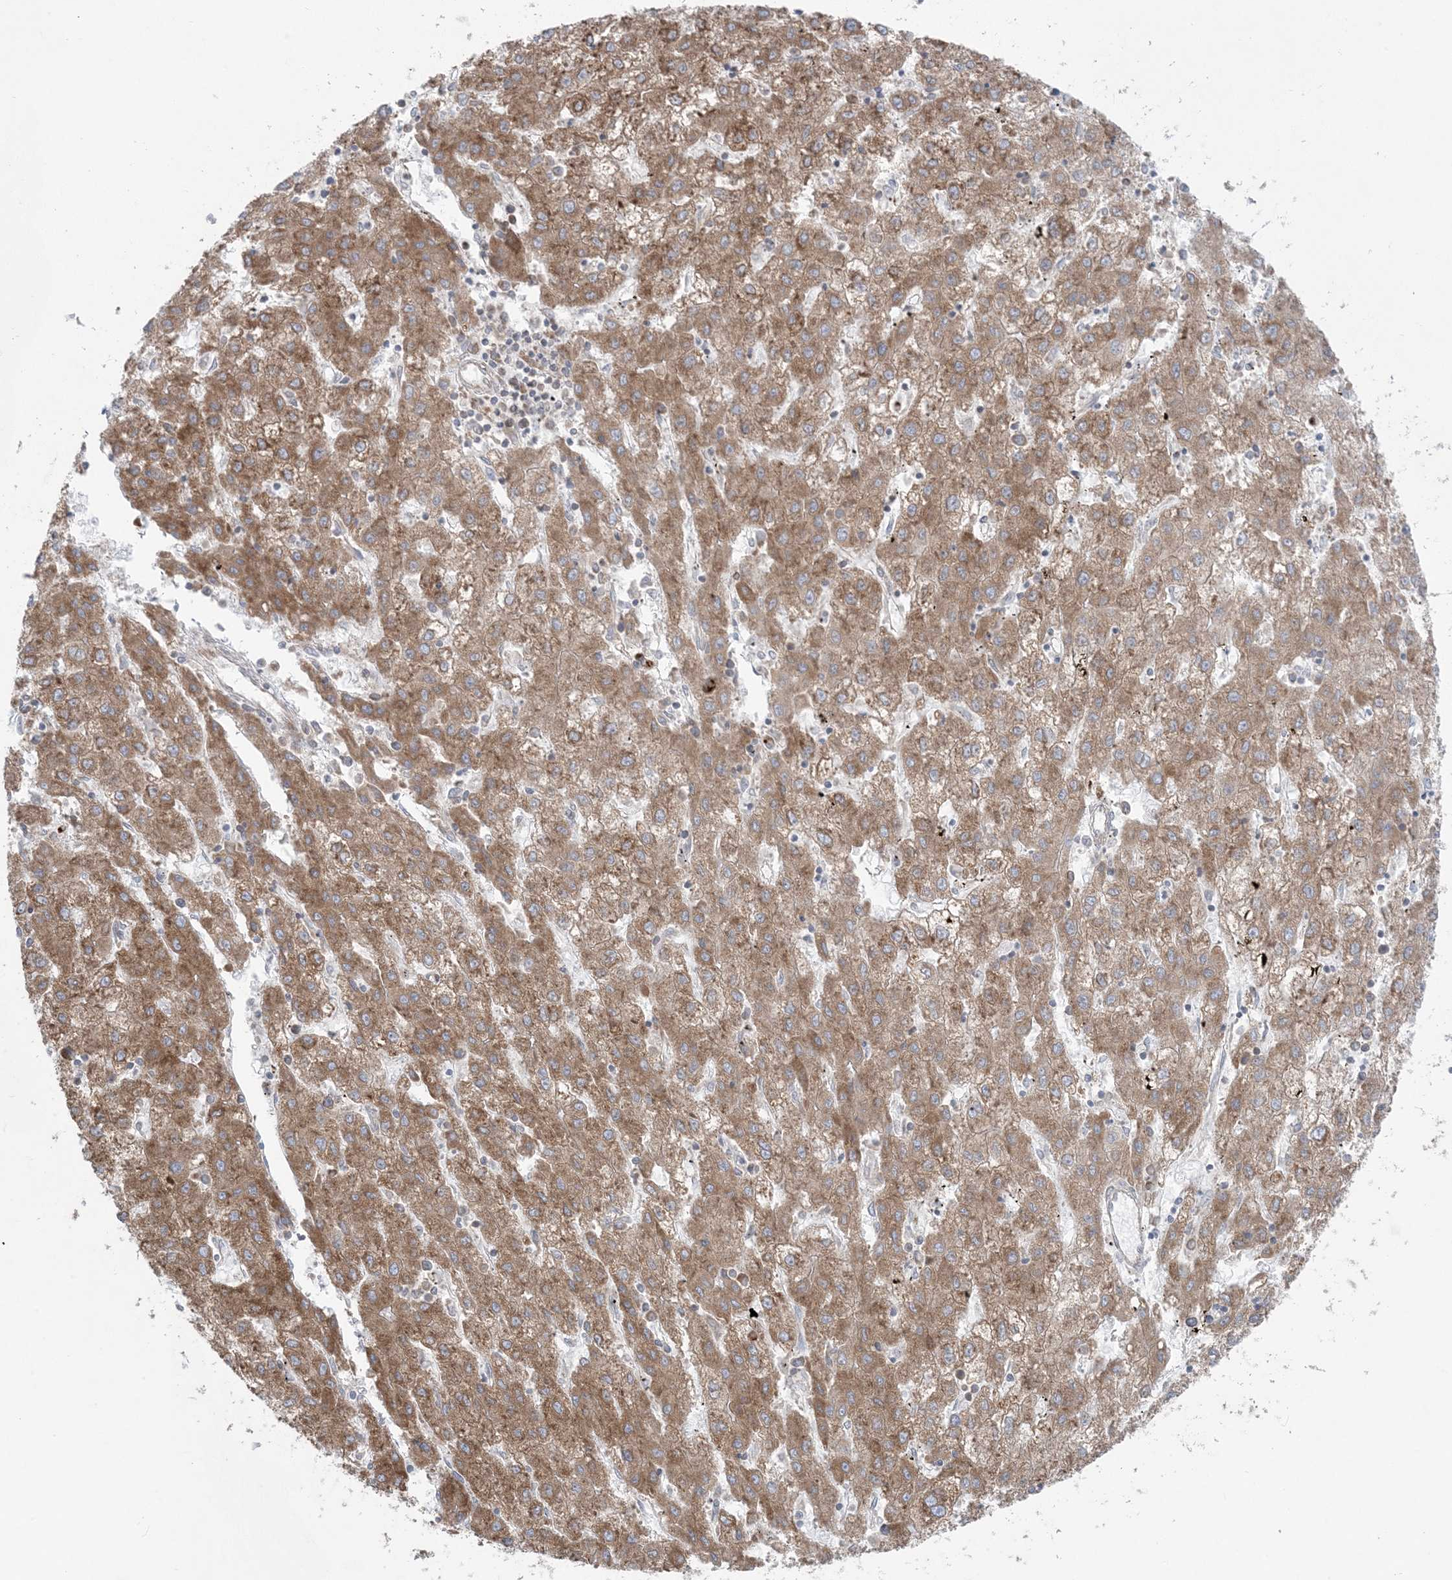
{"staining": {"intensity": "moderate", "quantity": ">75%", "location": "cytoplasmic/membranous"}, "tissue": "liver cancer", "cell_type": "Tumor cells", "image_type": "cancer", "snomed": [{"axis": "morphology", "description": "Carcinoma, Hepatocellular, NOS"}, {"axis": "topography", "description": "Liver"}], "caption": "Immunohistochemistry (DAB) staining of human hepatocellular carcinoma (liver) demonstrates moderate cytoplasmic/membranous protein expression in about >75% of tumor cells.", "gene": "UBXN4", "patient": {"sex": "male", "age": 72}}